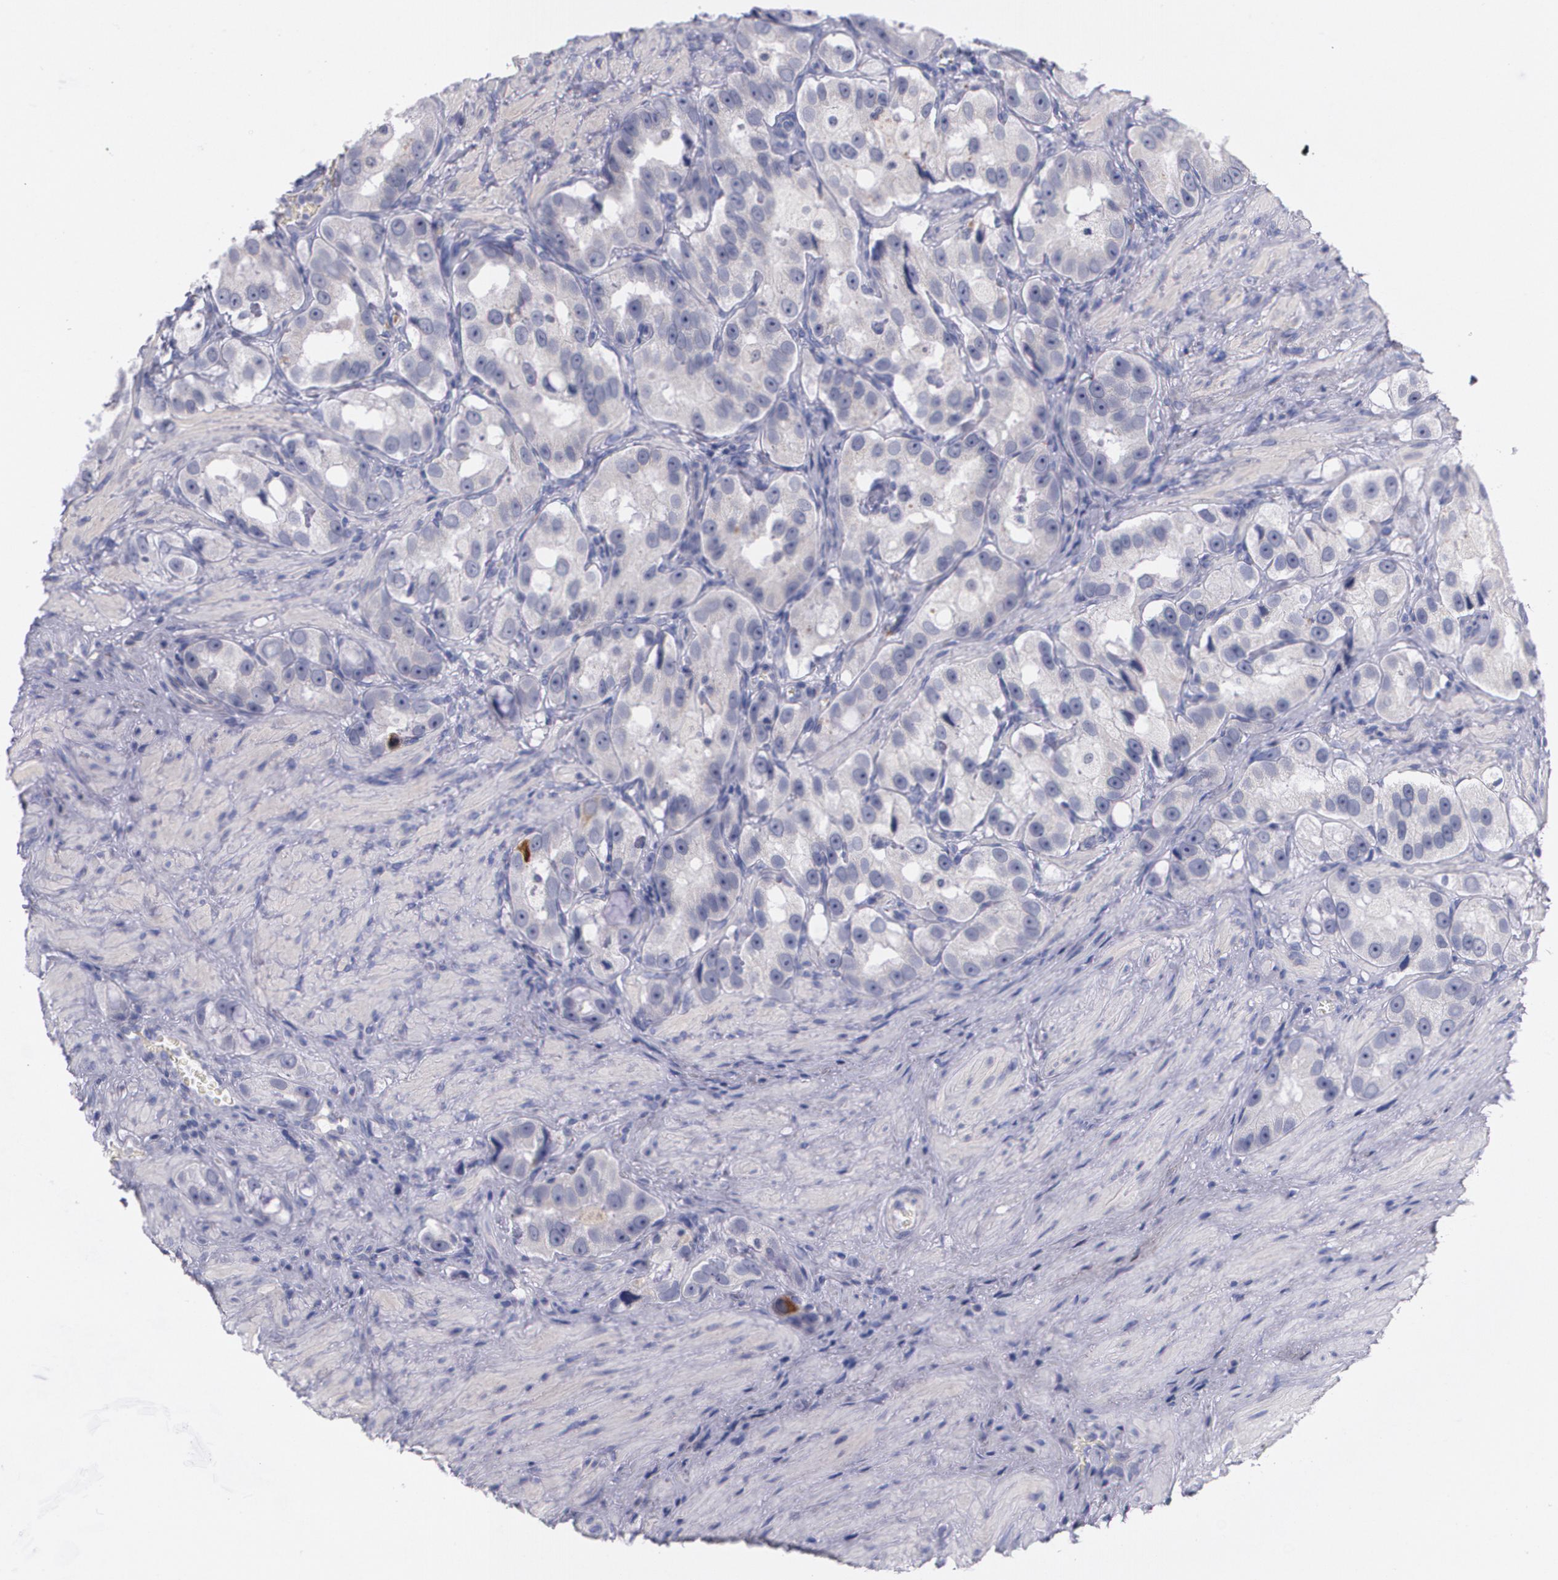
{"staining": {"intensity": "moderate", "quantity": "<25%", "location": "cytoplasmic/membranous"}, "tissue": "prostate cancer", "cell_type": "Tumor cells", "image_type": "cancer", "snomed": [{"axis": "morphology", "description": "Adenocarcinoma, High grade"}, {"axis": "topography", "description": "Prostate"}], "caption": "Protein staining of prostate cancer (high-grade adenocarcinoma) tissue reveals moderate cytoplasmic/membranous positivity in approximately <25% of tumor cells.", "gene": "HMMR", "patient": {"sex": "male", "age": 63}}